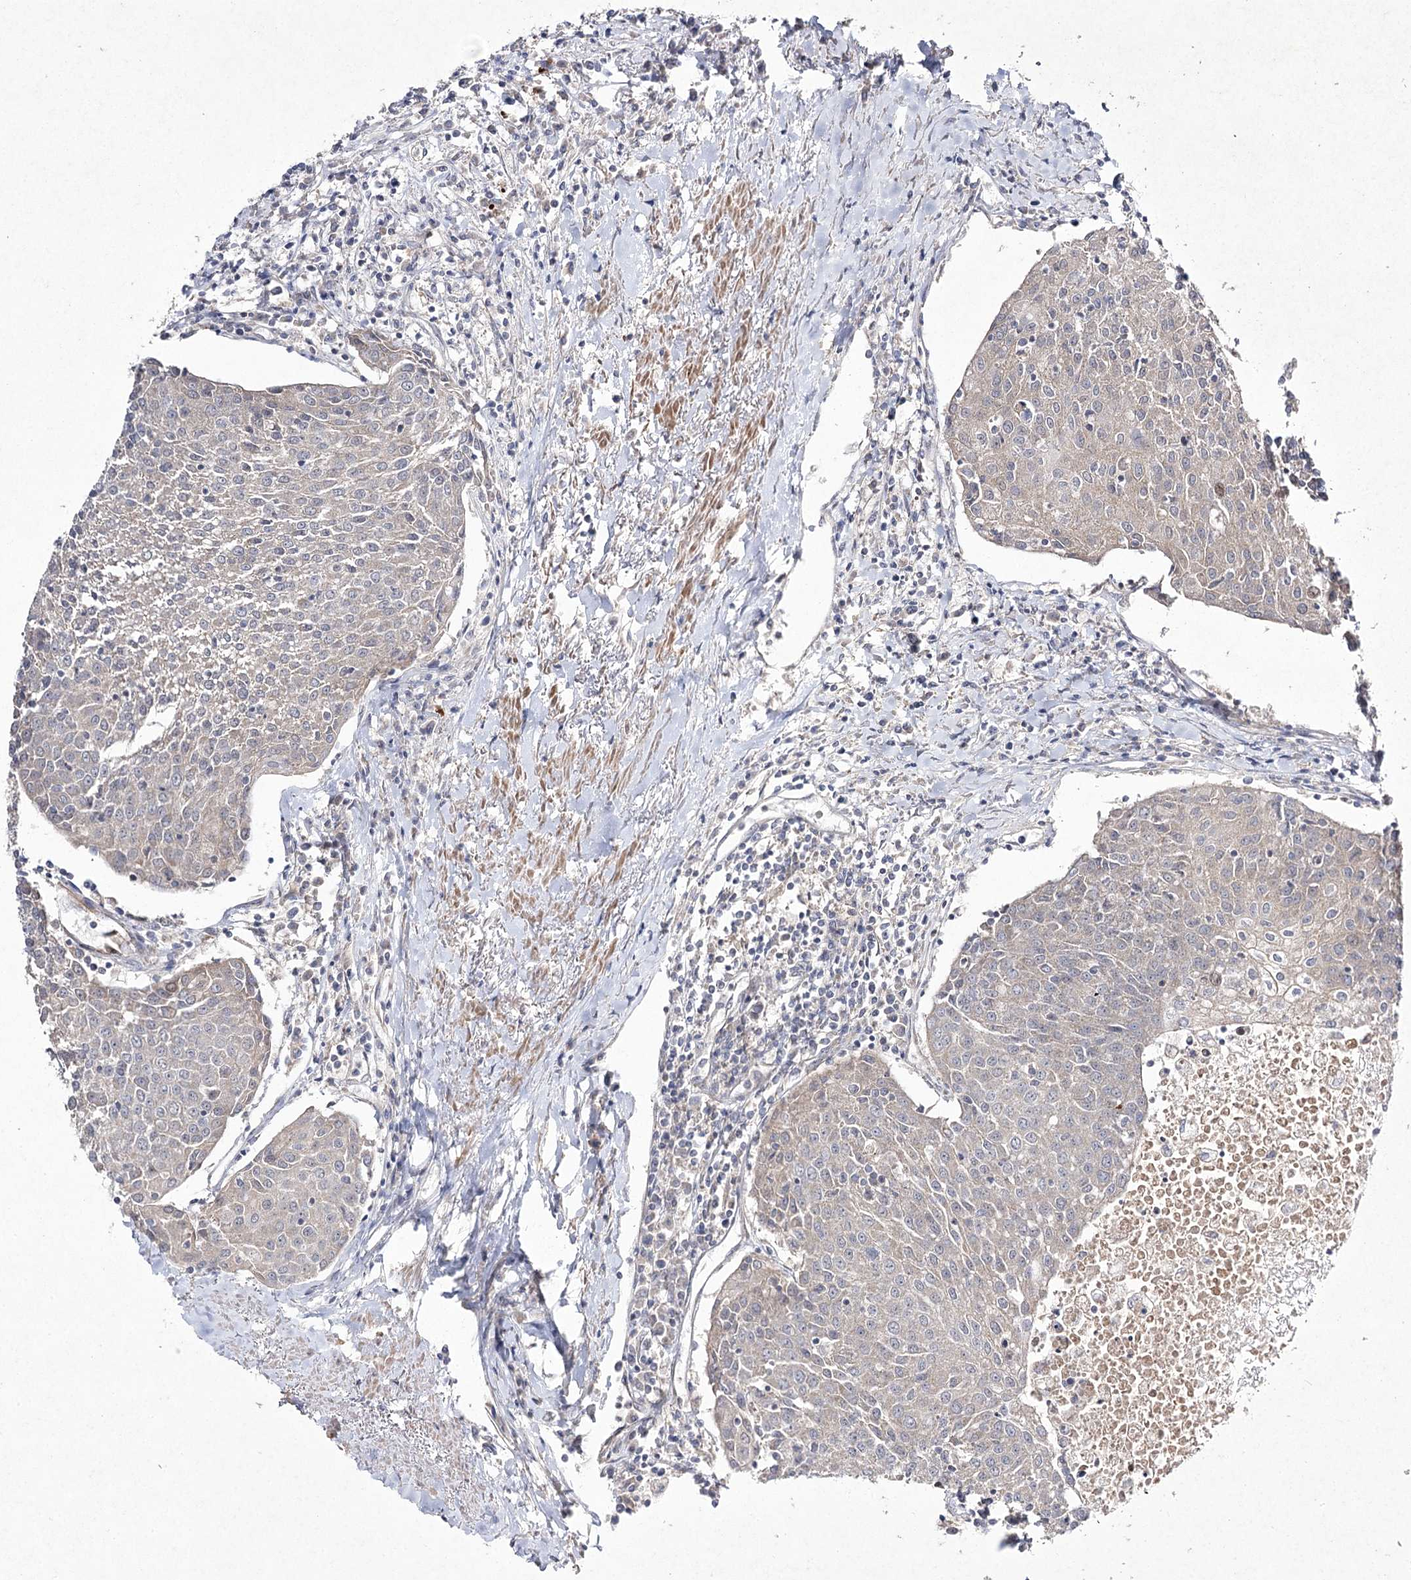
{"staining": {"intensity": "negative", "quantity": "none", "location": "none"}, "tissue": "urothelial cancer", "cell_type": "Tumor cells", "image_type": "cancer", "snomed": [{"axis": "morphology", "description": "Urothelial carcinoma, High grade"}, {"axis": "topography", "description": "Urinary bladder"}], "caption": "Human urothelial cancer stained for a protein using immunohistochemistry (IHC) shows no staining in tumor cells.", "gene": "FANCL", "patient": {"sex": "female", "age": 85}}